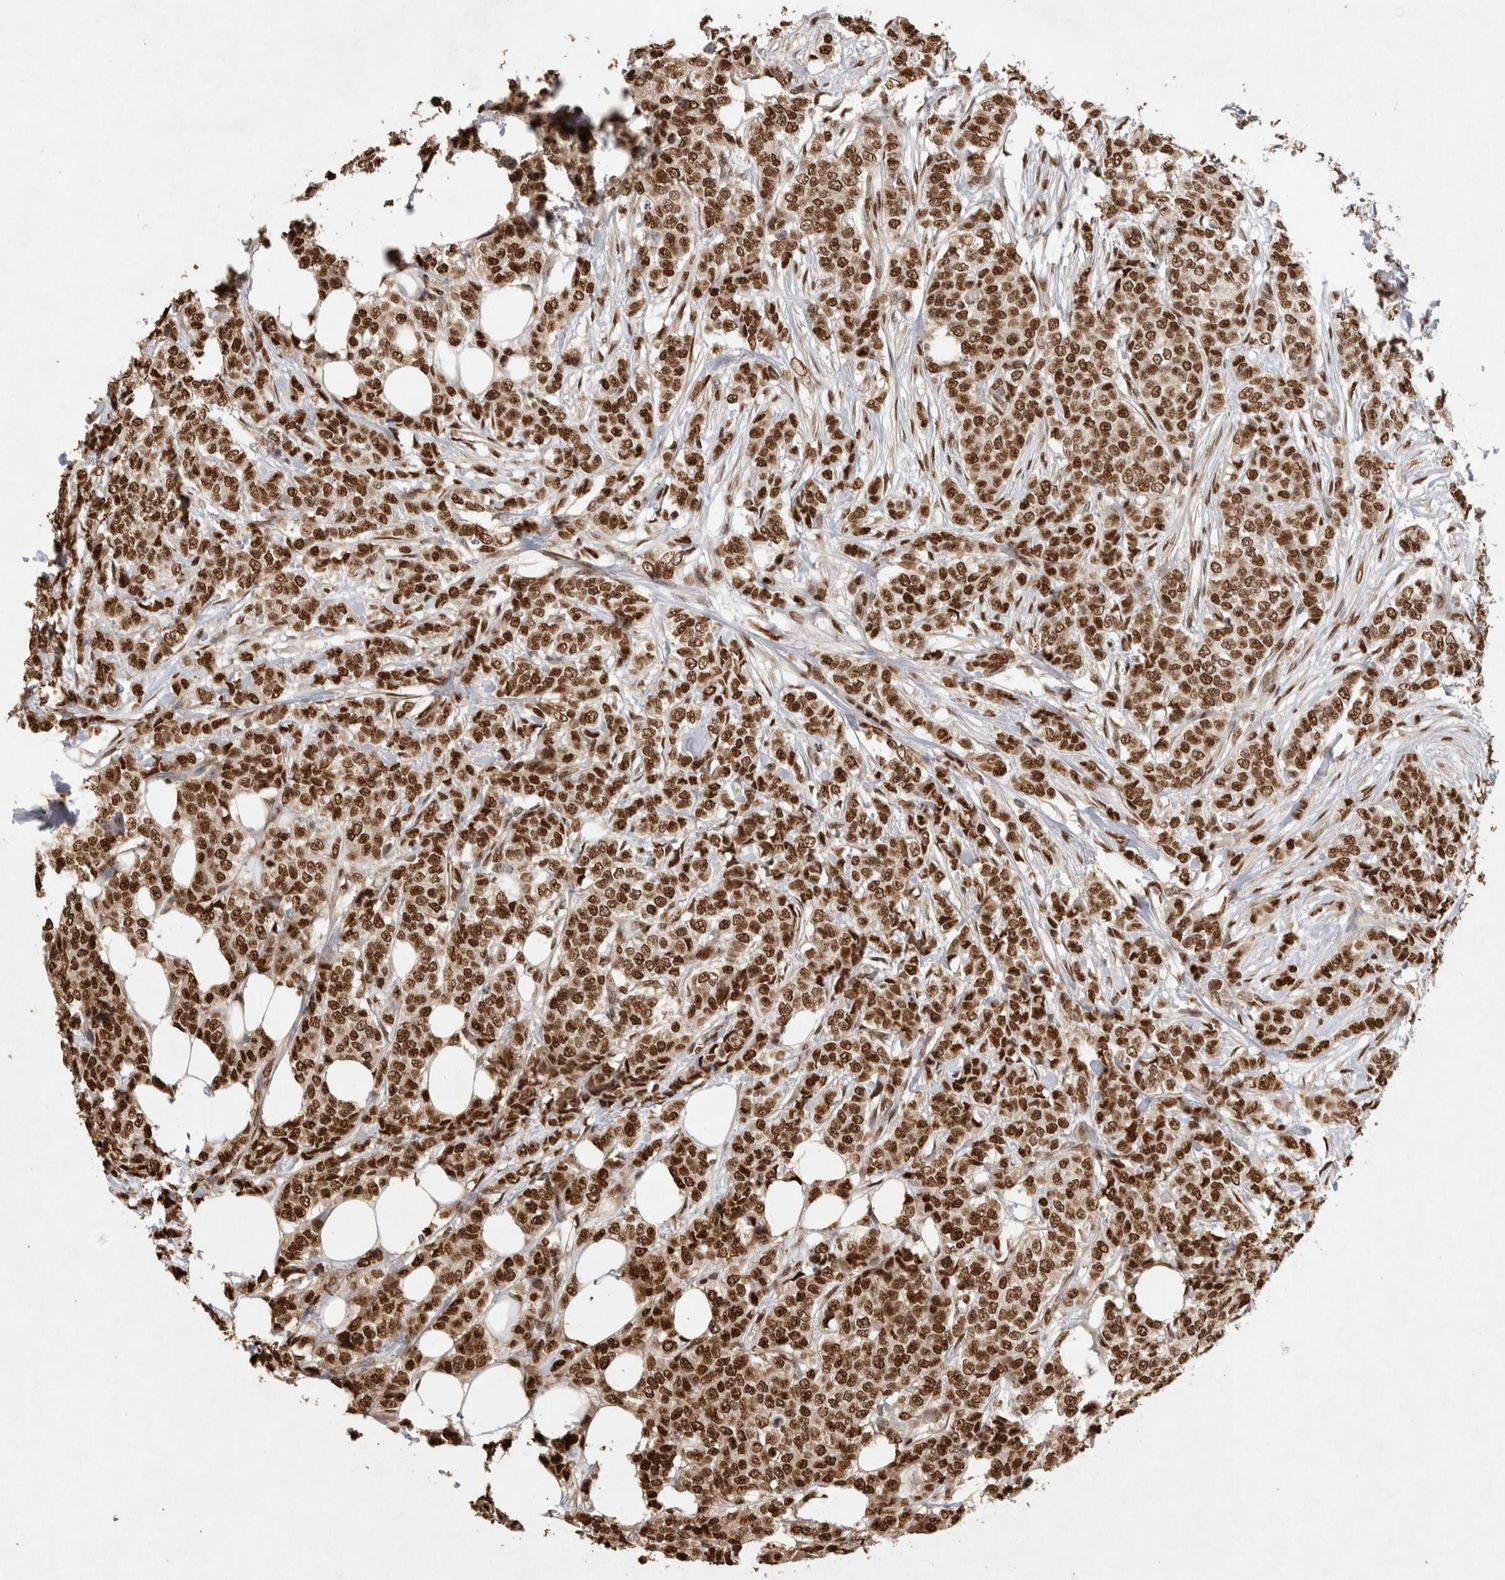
{"staining": {"intensity": "strong", "quantity": ">75%", "location": "nuclear"}, "tissue": "breast cancer", "cell_type": "Tumor cells", "image_type": "cancer", "snomed": [{"axis": "morphology", "description": "Lobular carcinoma"}, {"axis": "topography", "description": "Skin"}, {"axis": "topography", "description": "Breast"}], "caption": "This histopathology image exhibits immunohistochemistry staining of breast lobular carcinoma, with high strong nuclear staining in about >75% of tumor cells.", "gene": "HDGF", "patient": {"sex": "female", "age": 46}}